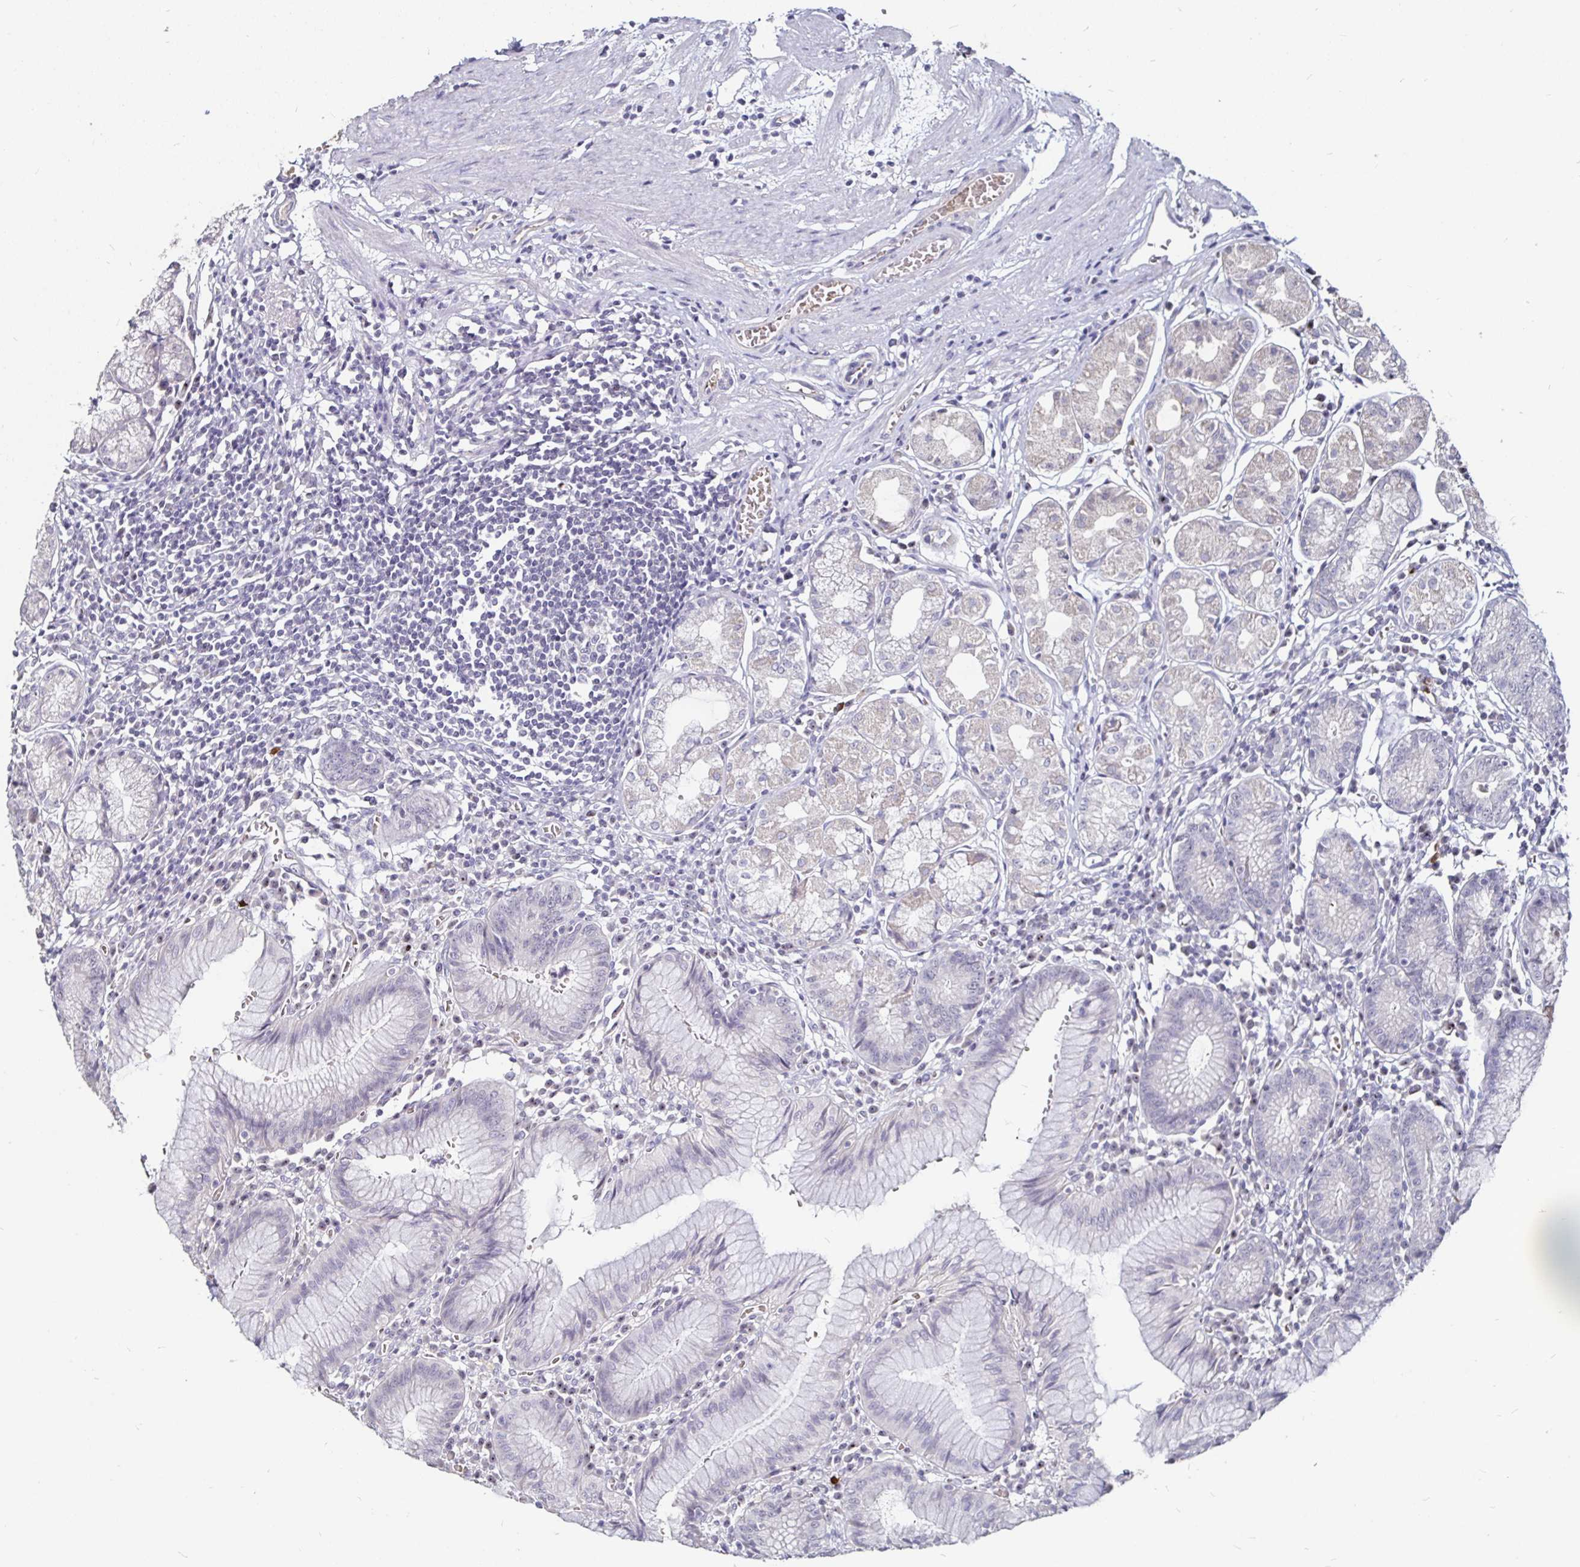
{"staining": {"intensity": "negative", "quantity": "none", "location": "none"}, "tissue": "stomach", "cell_type": "Glandular cells", "image_type": "normal", "snomed": [{"axis": "morphology", "description": "Normal tissue, NOS"}, {"axis": "topography", "description": "Stomach"}], "caption": "IHC photomicrograph of normal stomach: human stomach stained with DAB (3,3'-diaminobenzidine) exhibits no significant protein positivity in glandular cells.", "gene": "FAIM2", "patient": {"sex": "male", "age": 55}}